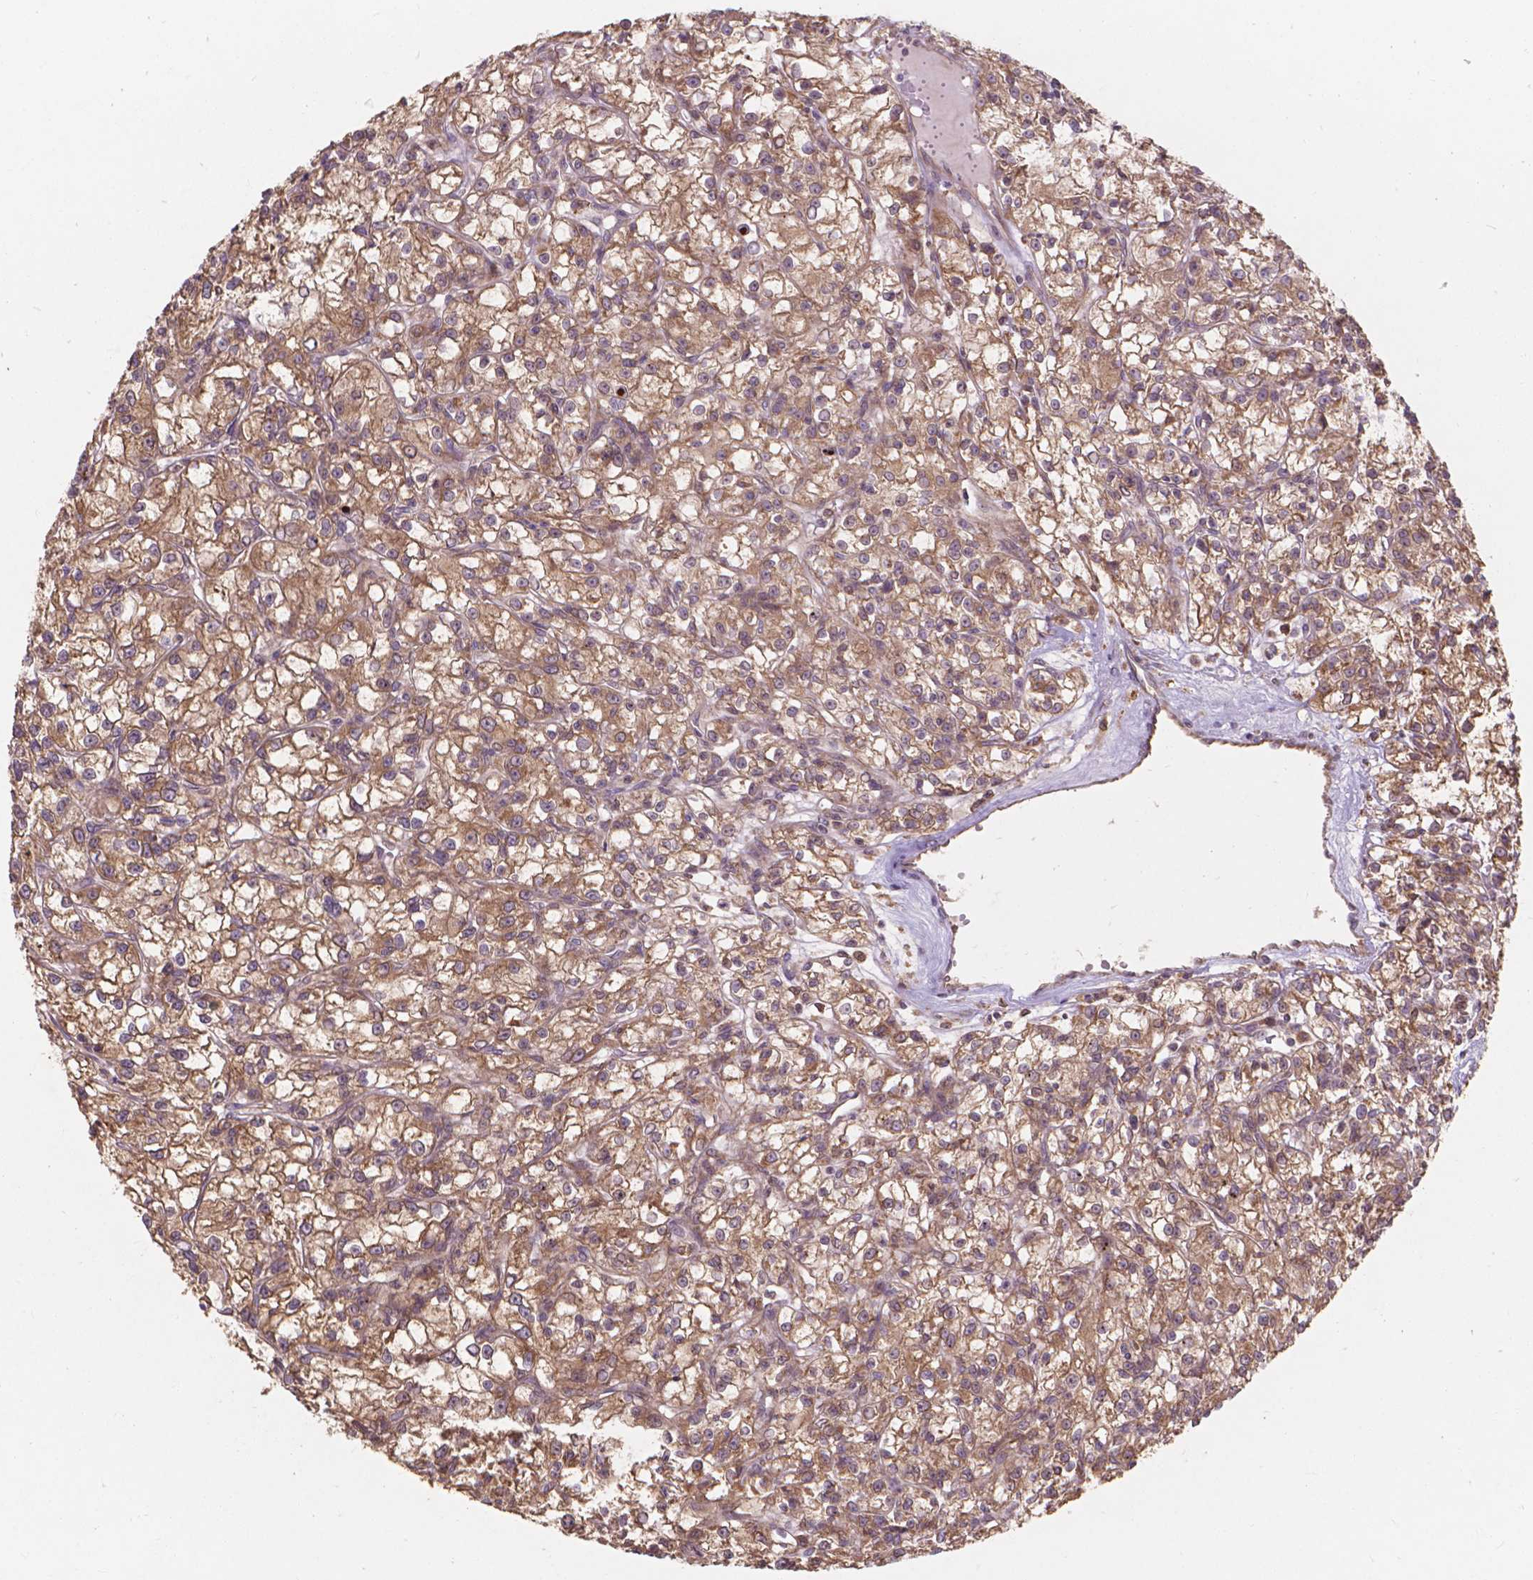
{"staining": {"intensity": "moderate", "quantity": ">75%", "location": "cytoplasmic/membranous"}, "tissue": "renal cancer", "cell_type": "Tumor cells", "image_type": "cancer", "snomed": [{"axis": "morphology", "description": "Adenocarcinoma, NOS"}, {"axis": "topography", "description": "Kidney"}], "caption": "The histopathology image exhibits a brown stain indicating the presence of a protein in the cytoplasmic/membranous of tumor cells in renal cancer (adenocarcinoma).", "gene": "TAB2", "patient": {"sex": "female", "age": 59}}